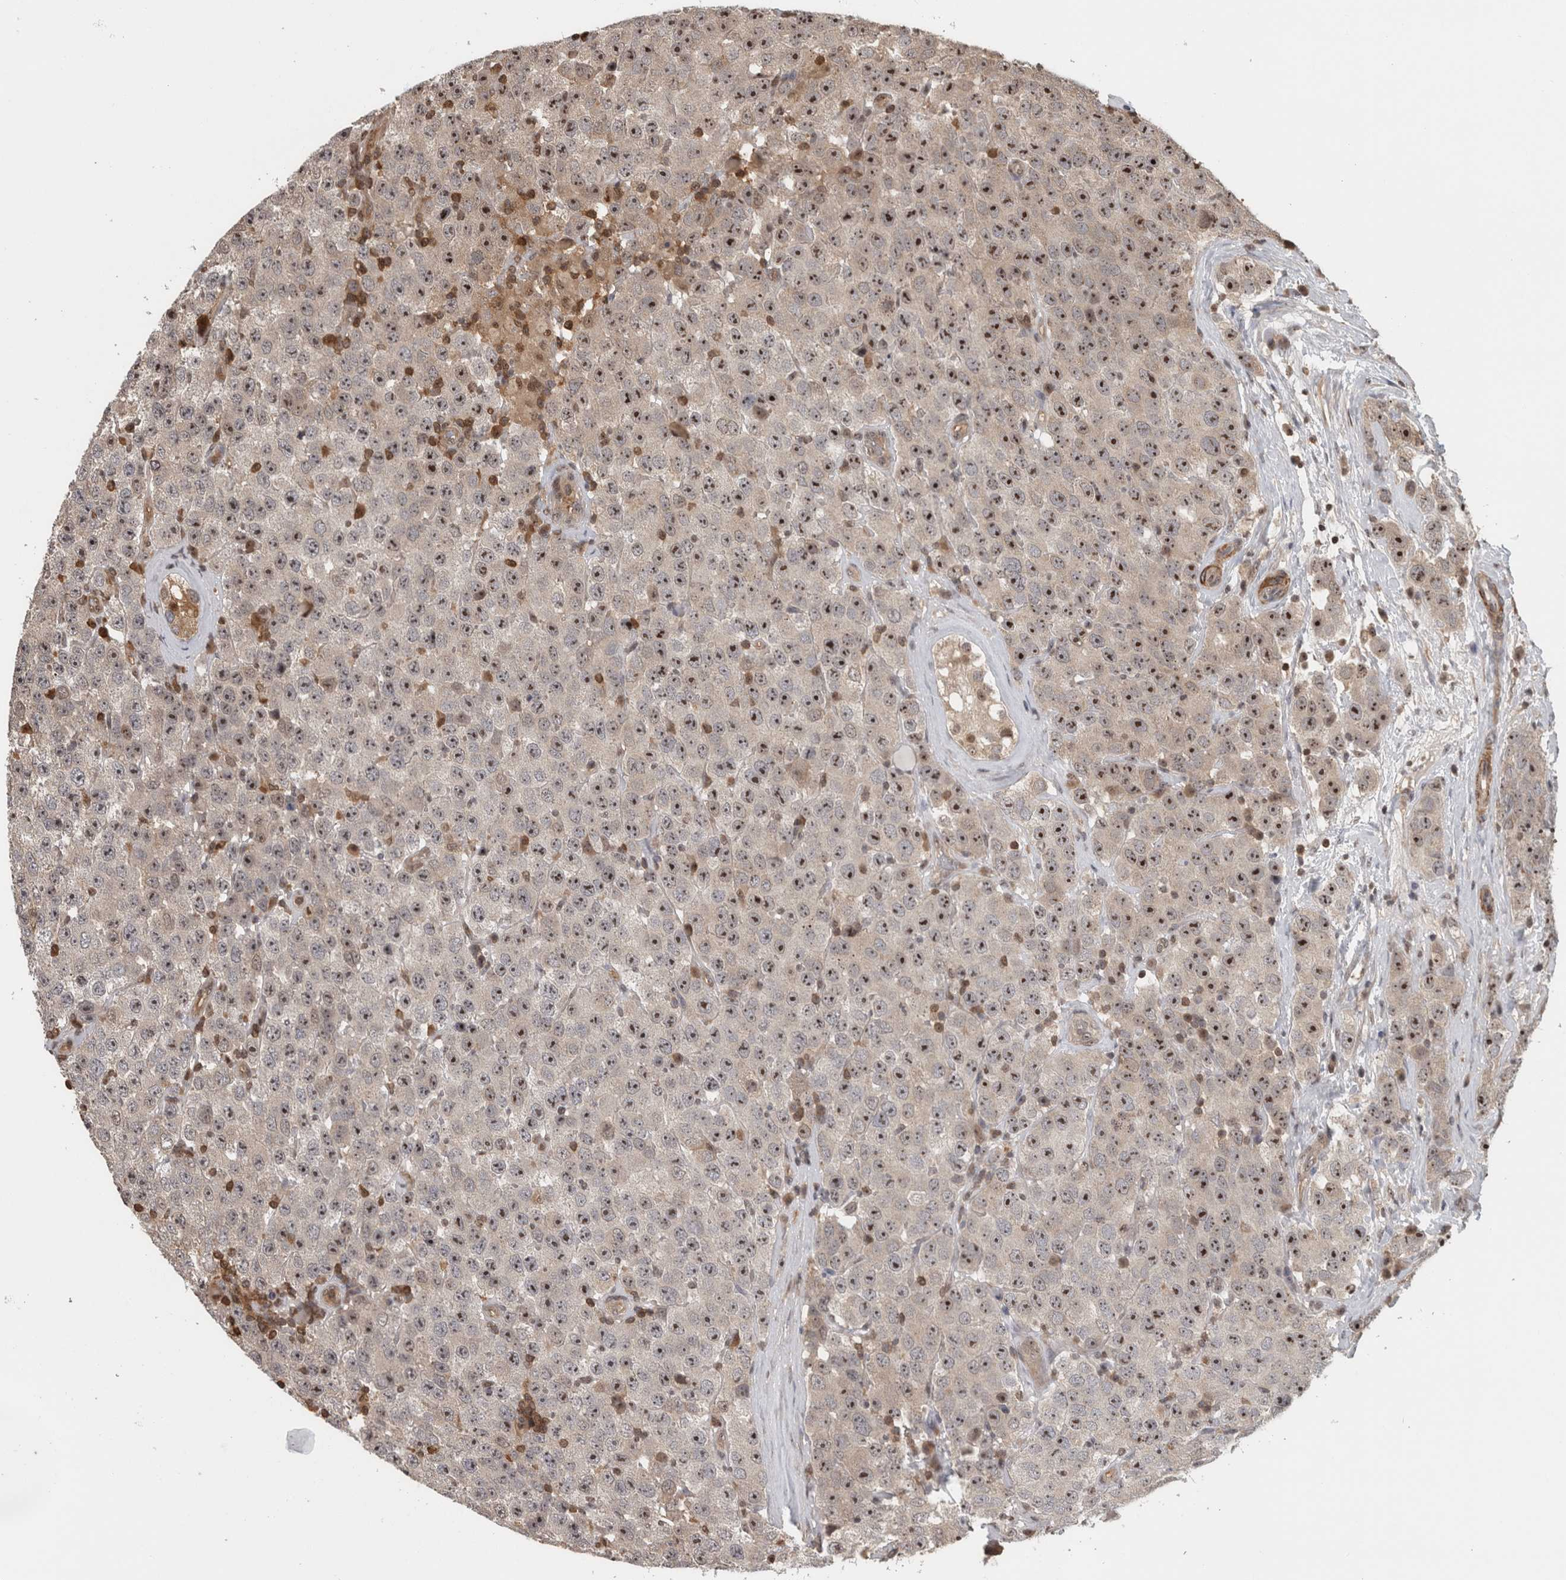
{"staining": {"intensity": "moderate", "quantity": ">75%", "location": "nuclear"}, "tissue": "testis cancer", "cell_type": "Tumor cells", "image_type": "cancer", "snomed": [{"axis": "morphology", "description": "Seminoma, NOS"}, {"axis": "morphology", "description": "Carcinoma, Embryonal, NOS"}, {"axis": "topography", "description": "Testis"}], "caption": "The histopathology image shows immunohistochemical staining of testis cancer. There is moderate nuclear staining is identified in about >75% of tumor cells.", "gene": "TDRD7", "patient": {"sex": "male", "age": 28}}